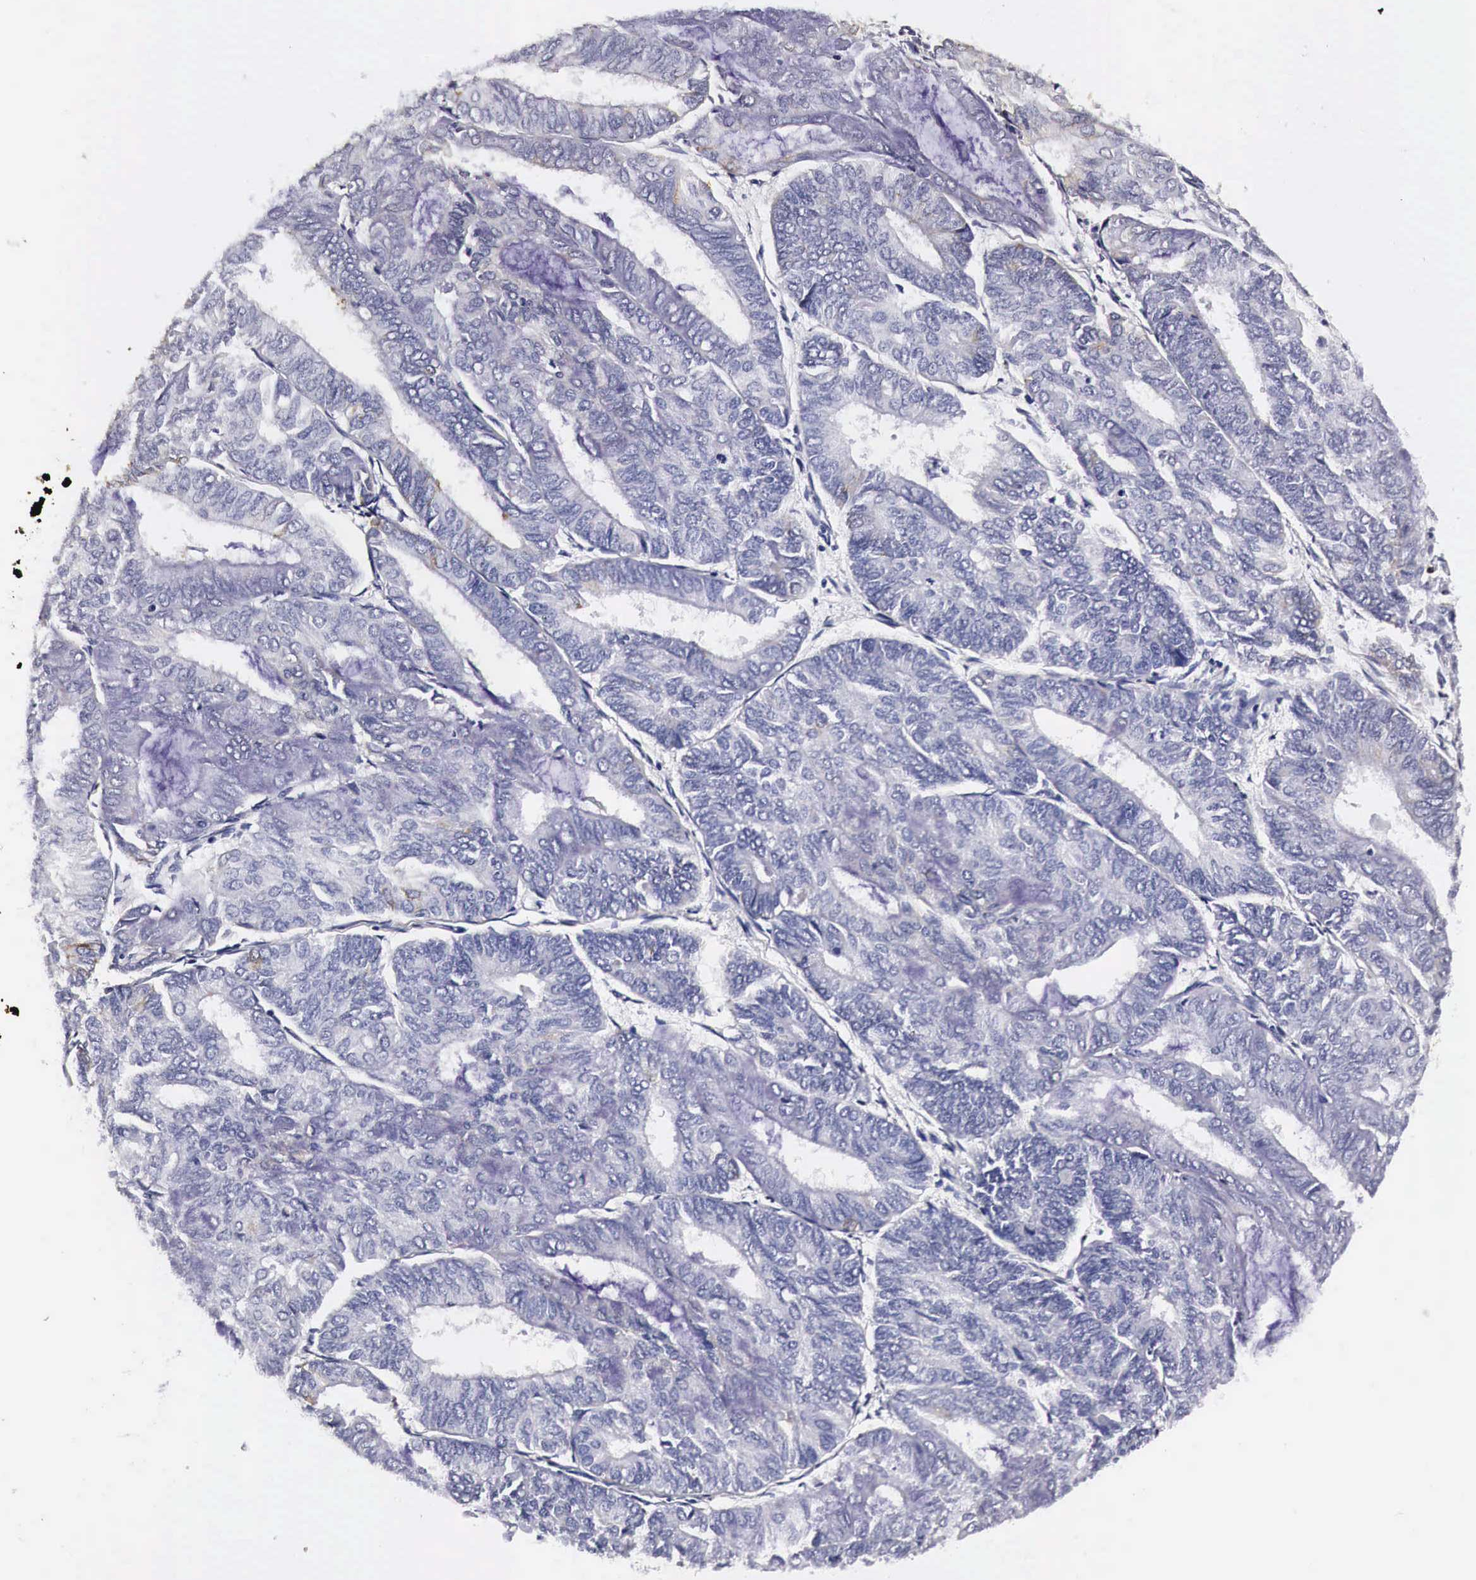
{"staining": {"intensity": "weak", "quantity": "25%-75%", "location": "cytoplasmic/membranous"}, "tissue": "endometrial cancer", "cell_type": "Tumor cells", "image_type": "cancer", "snomed": [{"axis": "morphology", "description": "Adenocarcinoma, NOS"}, {"axis": "topography", "description": "Endometrium"}], "caption": "Adenocarcinoma (endometrial) stained for a protein (brown) shows weak cytoplasmic/membranous positive staining in approximately 25%-75% of tumor cells.", "gene": "CKAP4", "patient": {"sex": "female", "age": 59}}